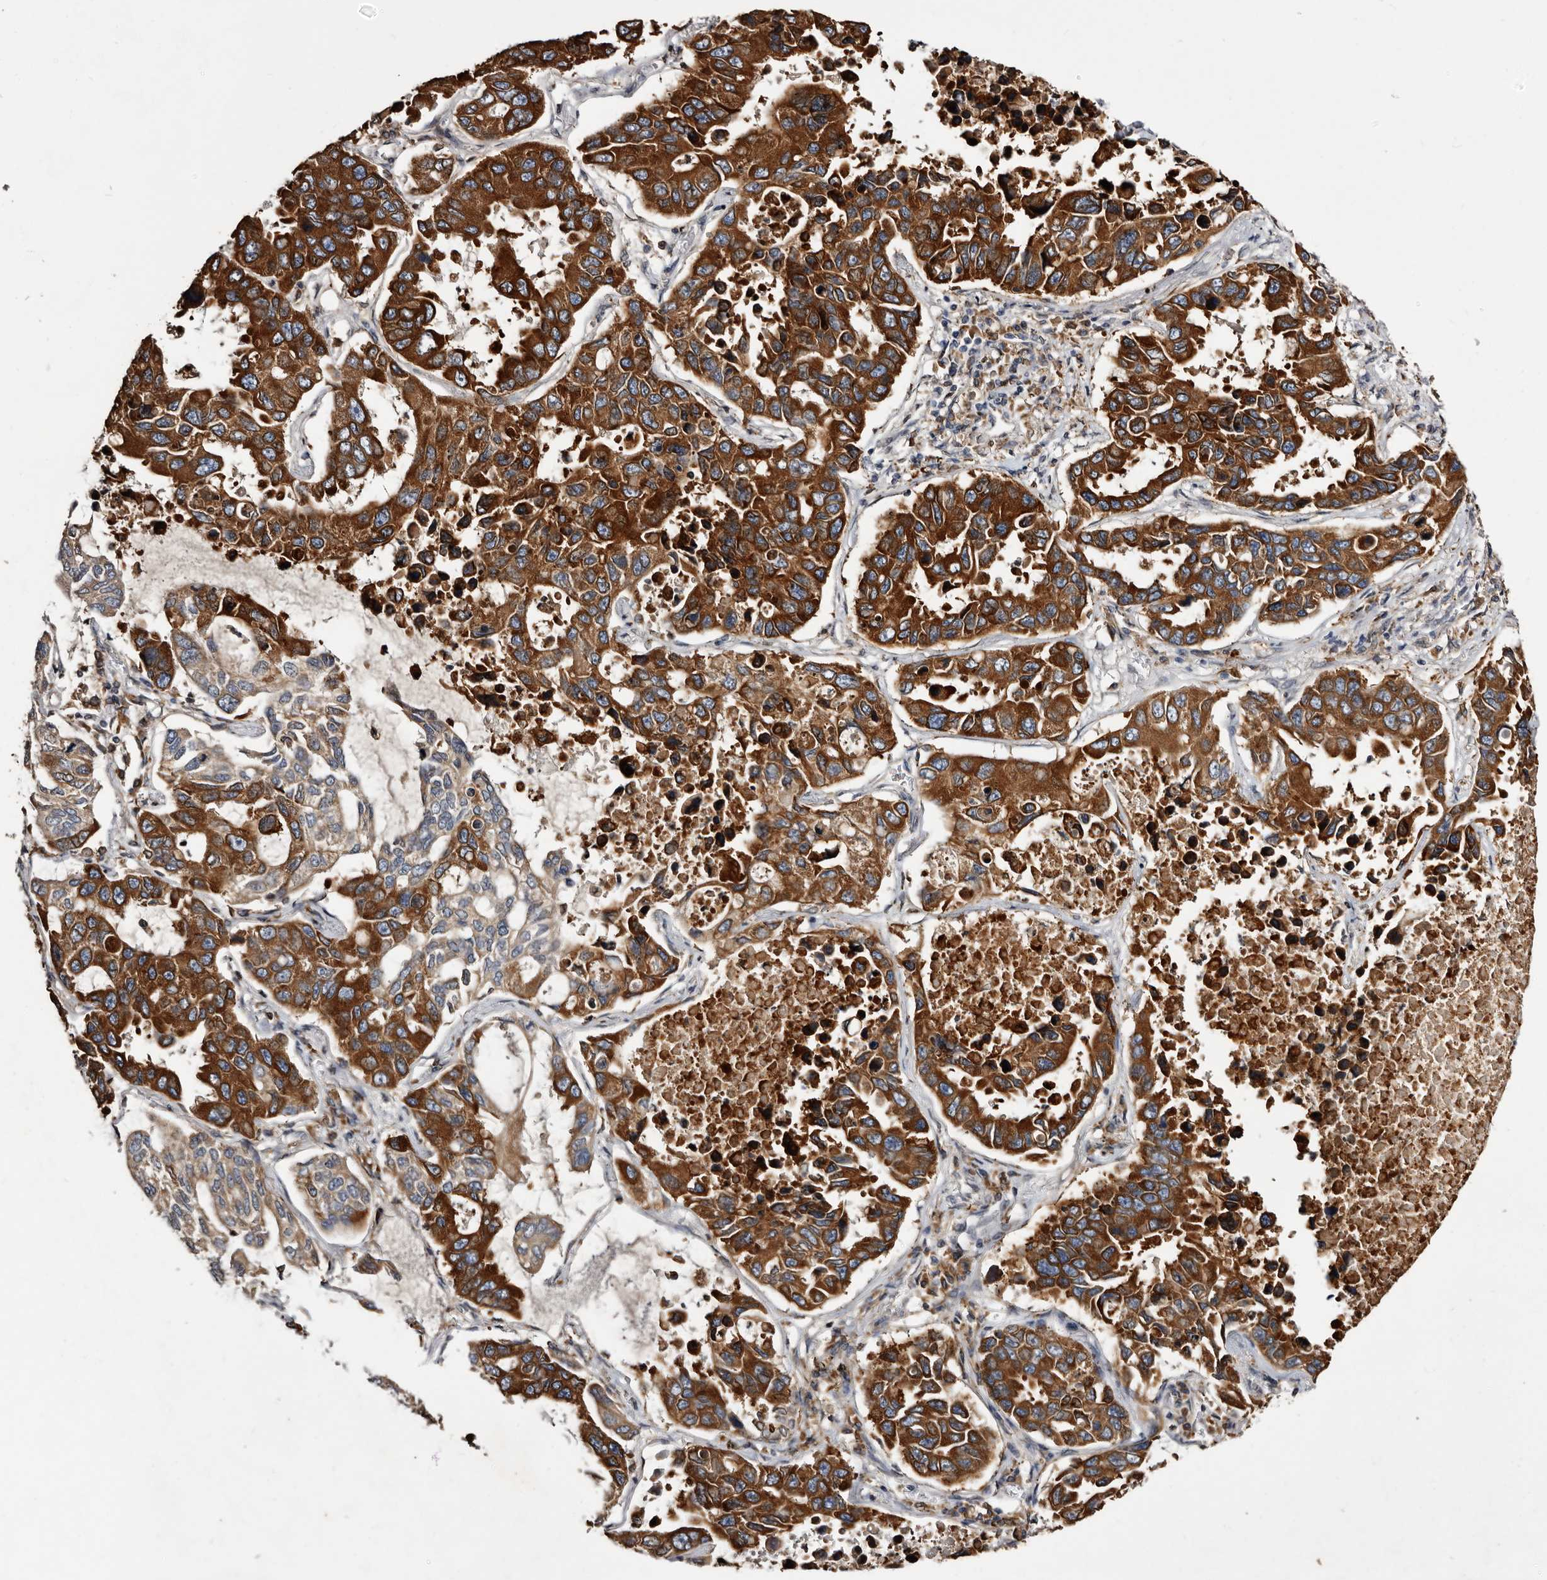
{"staining": {"intensity": "strong", "quantity": ">75%", "location": "cytoplasmic/membranous"}, "tissue": "lung cancer", "cell_type": "Tumor cells", "image_type": "cancer", "snomed": [{"axis": "morphology", "description": "Adenocarcinoma, NOS"}, {"axis": "topography", "description": "Lung"}], "caption": "The immunohistochemical stain shows strong cytoplasmic/membranous positivity in tumor cells of lung cancer (adenocarcinoma) tissue. Nuclei are stained in blue.", "gene": "INKA2", "patient": {"sex": "male", "age": 64}}